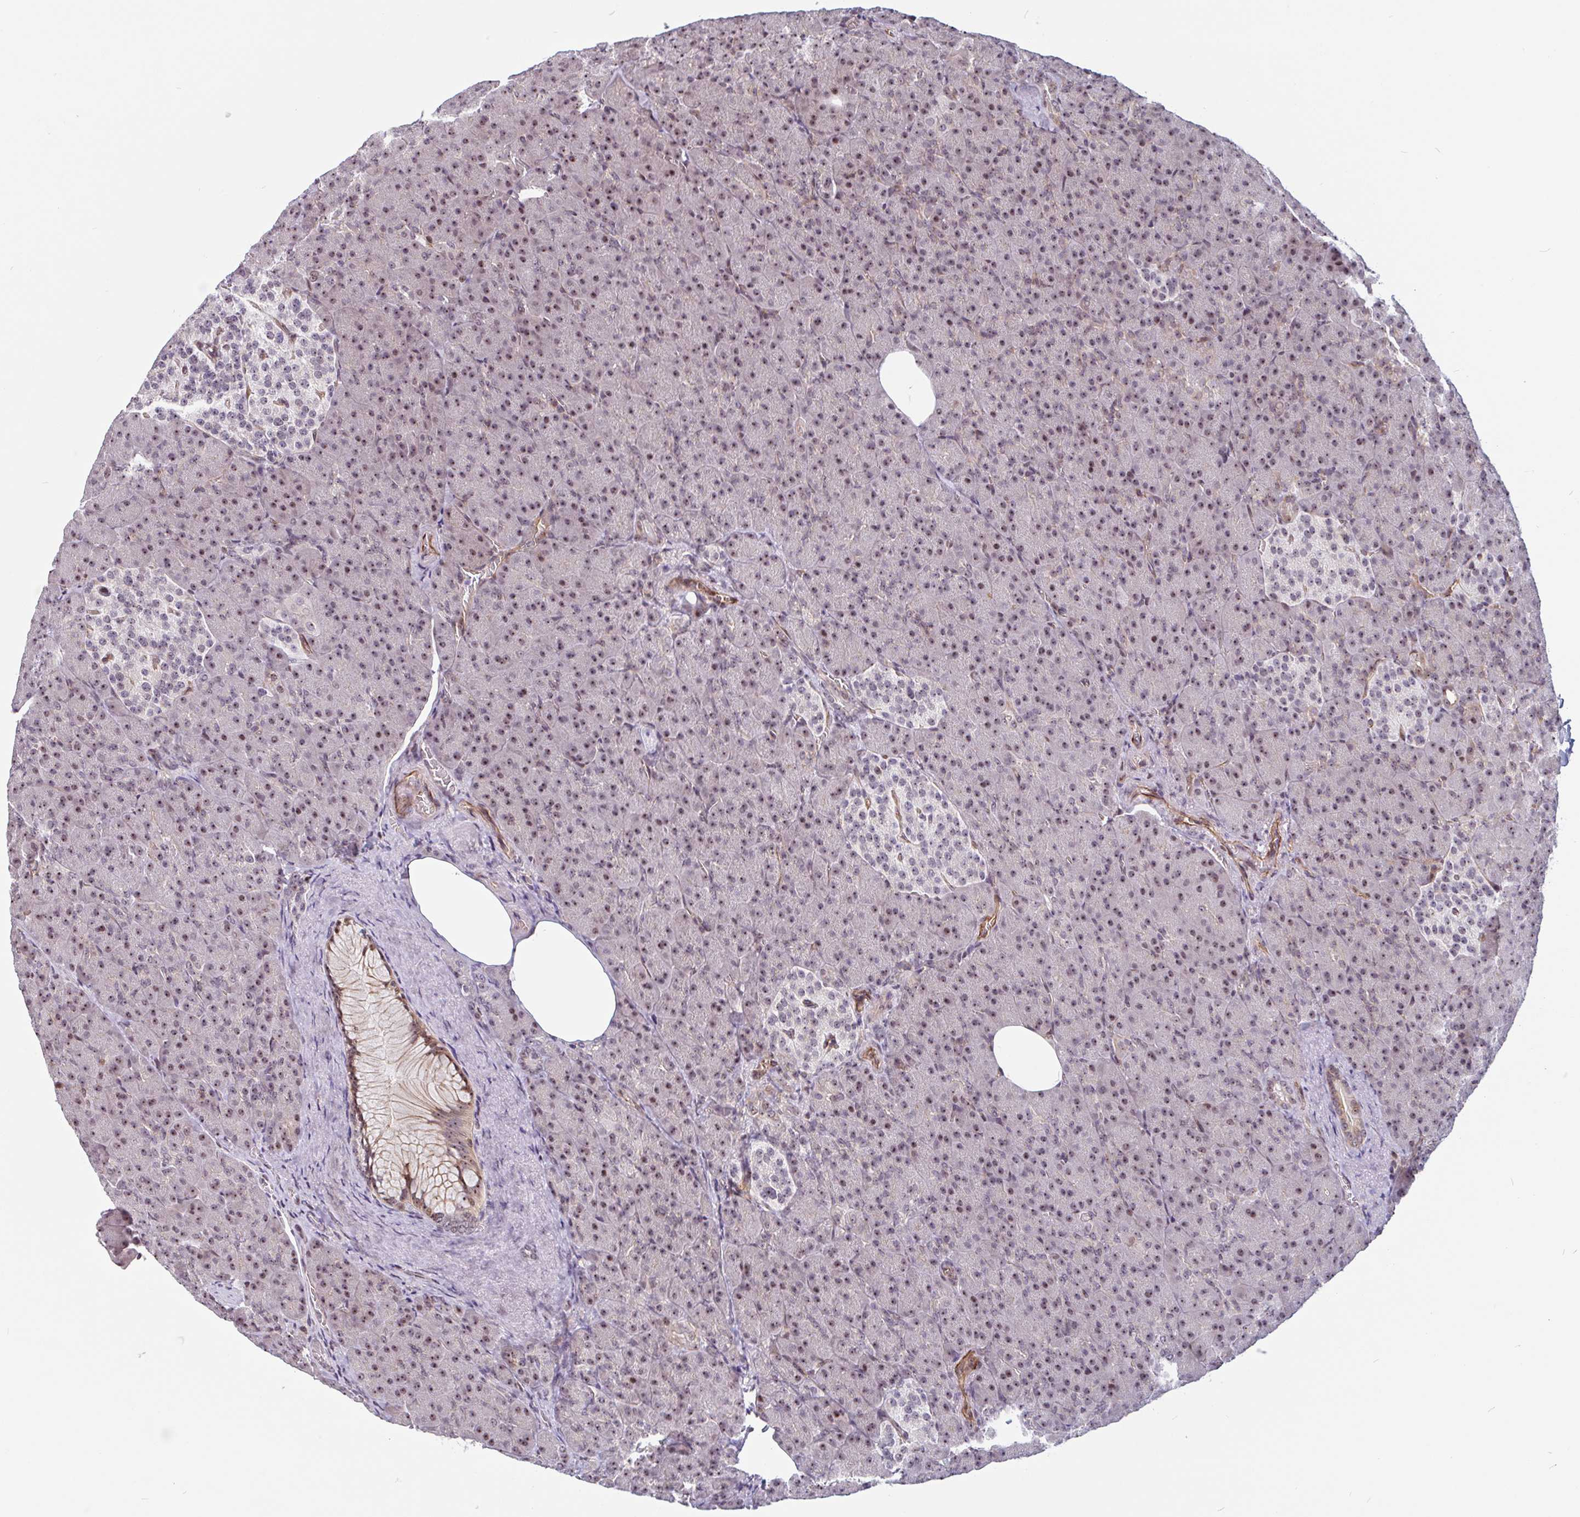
{"staining": {"intensity": "moderate", "quantity": ">75%", "location": "nuclear"}, "tissue": "pancreas", "cell_type": "Exocrine glandular cells", "image_type": "normal", "snomed": [{"axis": "morphology", "description": "Normal tissue, NOS"}, {"axis": "topography", "description": "Pancreas"}], "caption": "Protein staining of unremarkable pancreas demonstrates moderate nuclear staining in about >75% of exocrine glandular cells.", "gene": "ZNF689", "patient": {"sex": "female", "age": 74}}